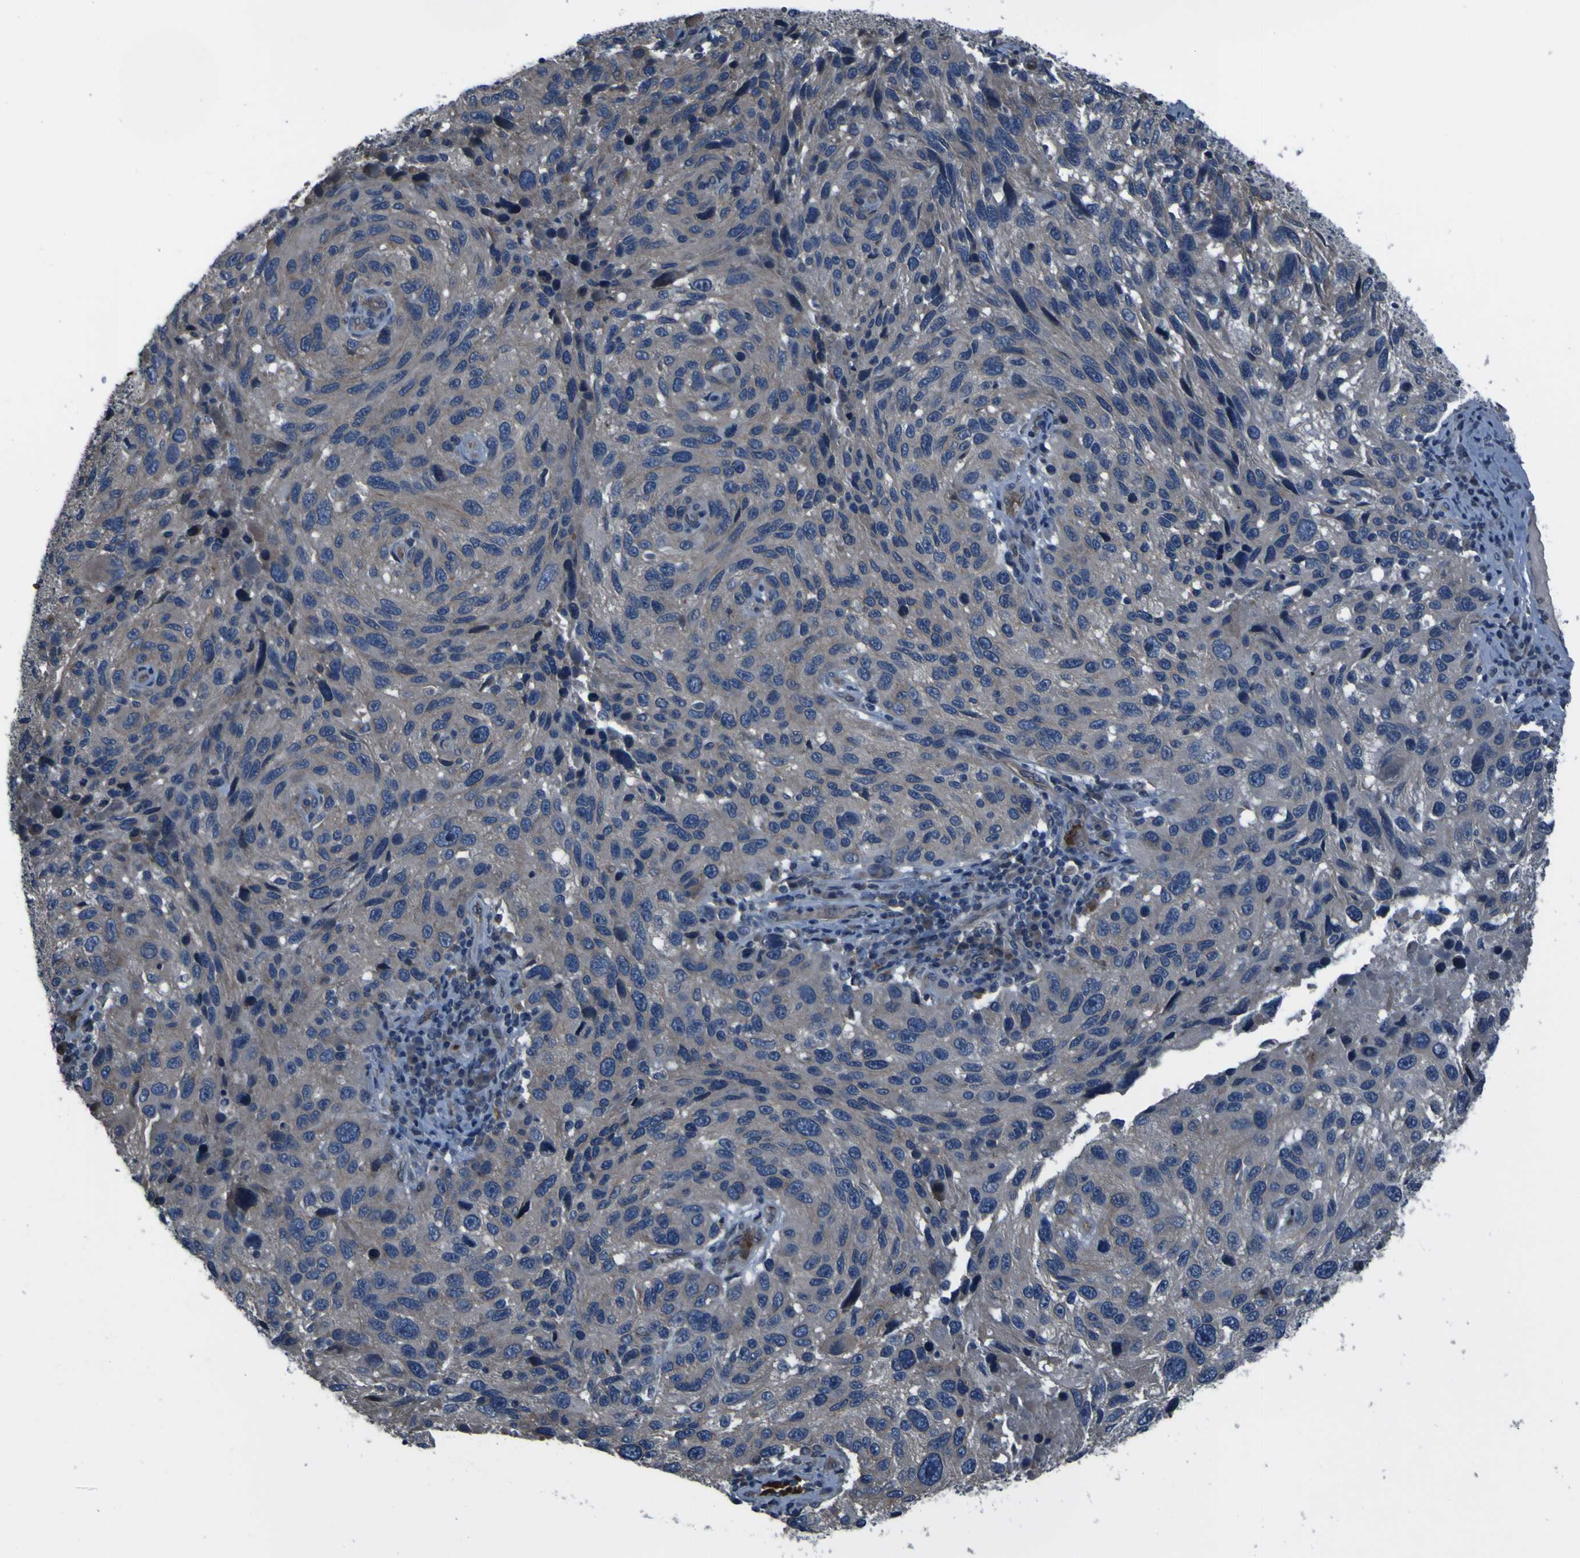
{"staining": {"intensity": "weak", "quantity": "<25%", "location": "cytoplasmic/membranous"}, "tissue": "melanoma", "cell_type": "Tumor cells", "image_type": "cancer", "snomed": [{"axis": "morphology", "description": "Malignant melanoma, NOS"}, {"axis": "topography", "description": "Skin"}], "caption": "Human malignant melanoma stained for a protein using immunohistochemistry displays no staining in tumor cells.", "gene": "GRAMD1A", "patient": {"sex": "male", "age": 53}}